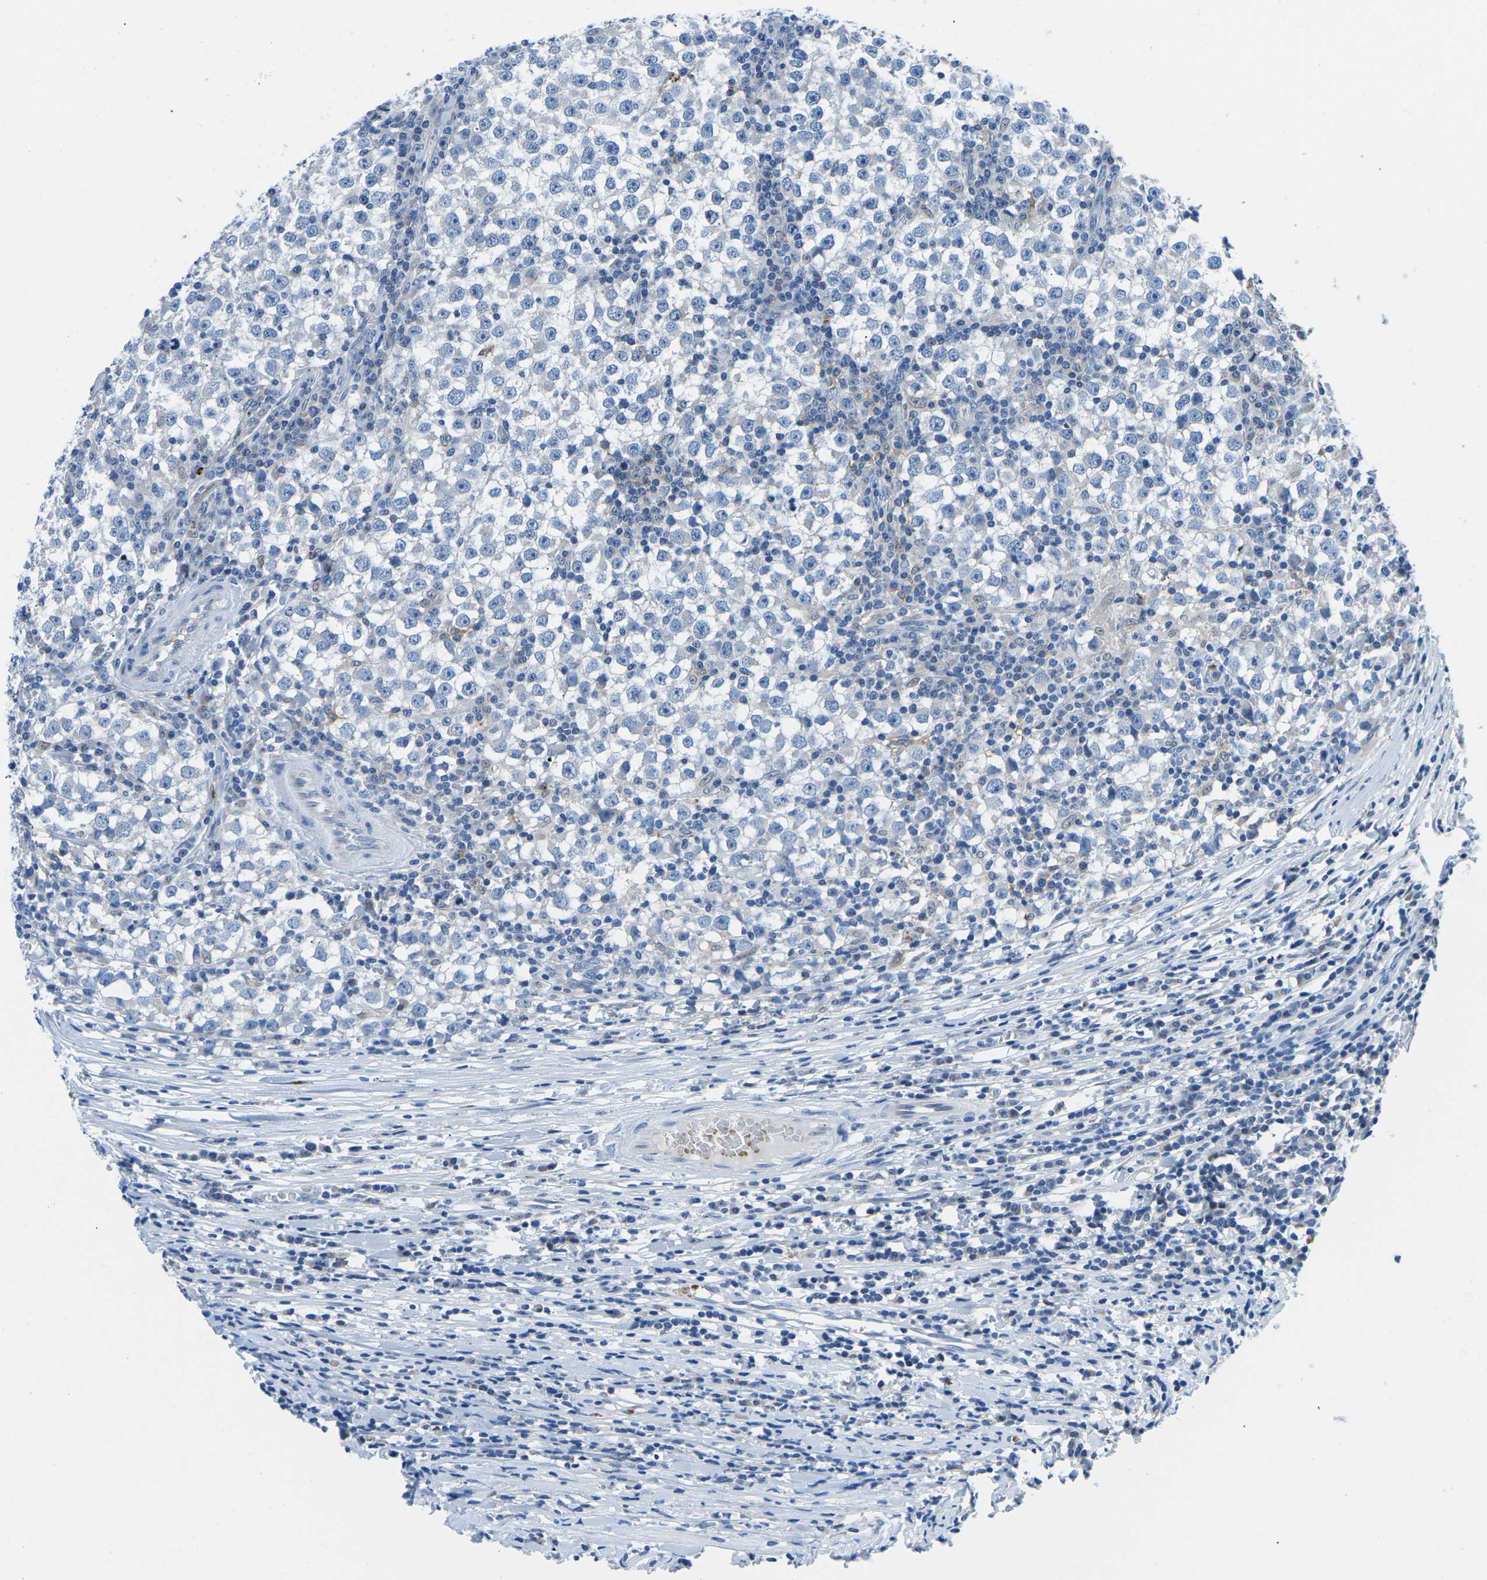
{"staining": {"intensity": "negative", "quantity": "none", "location": "none"}, "tissue": "testis cancer", "cell_type": "Tumor cells", "image_type": "cancer", "snomed": [{"axis": "morphology", "description": "Seminoma, NOS"}, {"axis": "topography", "description": "Testis"}], "caption": "Tumor cells are negative for brown protein staining in testis cancer.", "gene": "TM6SF1", "patient": {"sex": "male", "age": 65}}